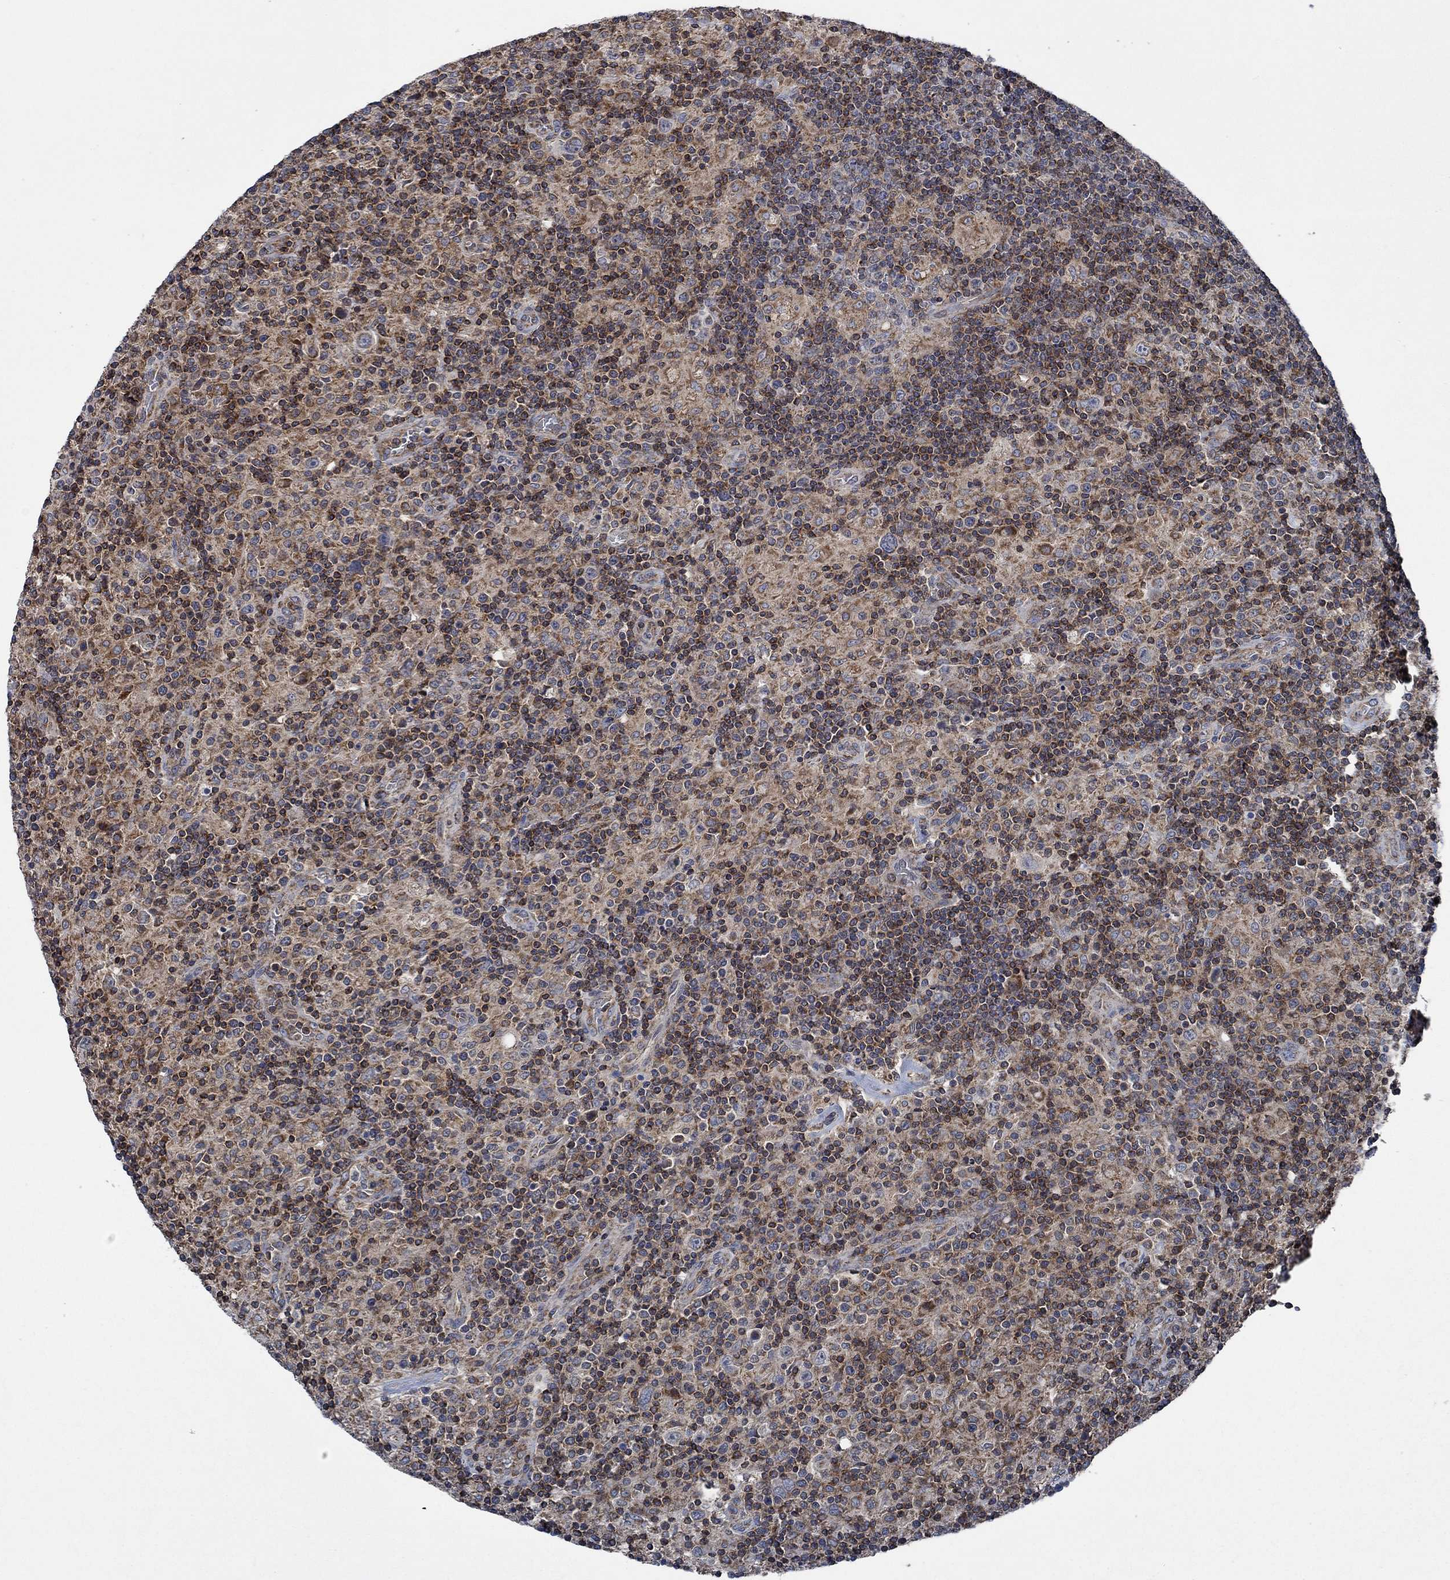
{"staining": {"intensity": "weak", "quantity": ">75%", "location": "cytoplasmic/membranous"}, "tissue": "lymphoma", "cell_type": "Tumor cells", "image_type": "cancer", "snomed": [{"axis": "morphology", "description": "Hodgkin's disease, NOS"}, {"axis": "topography", "description": "Lymph node"}], "caption": "Human lymphoma stained with a brown dye exhibits weak cytoplasmic/membranous positive expression in about >75% of tumor cells.", "gene": "STXBP6", "patient": {"sex": "male", "age": 70}}